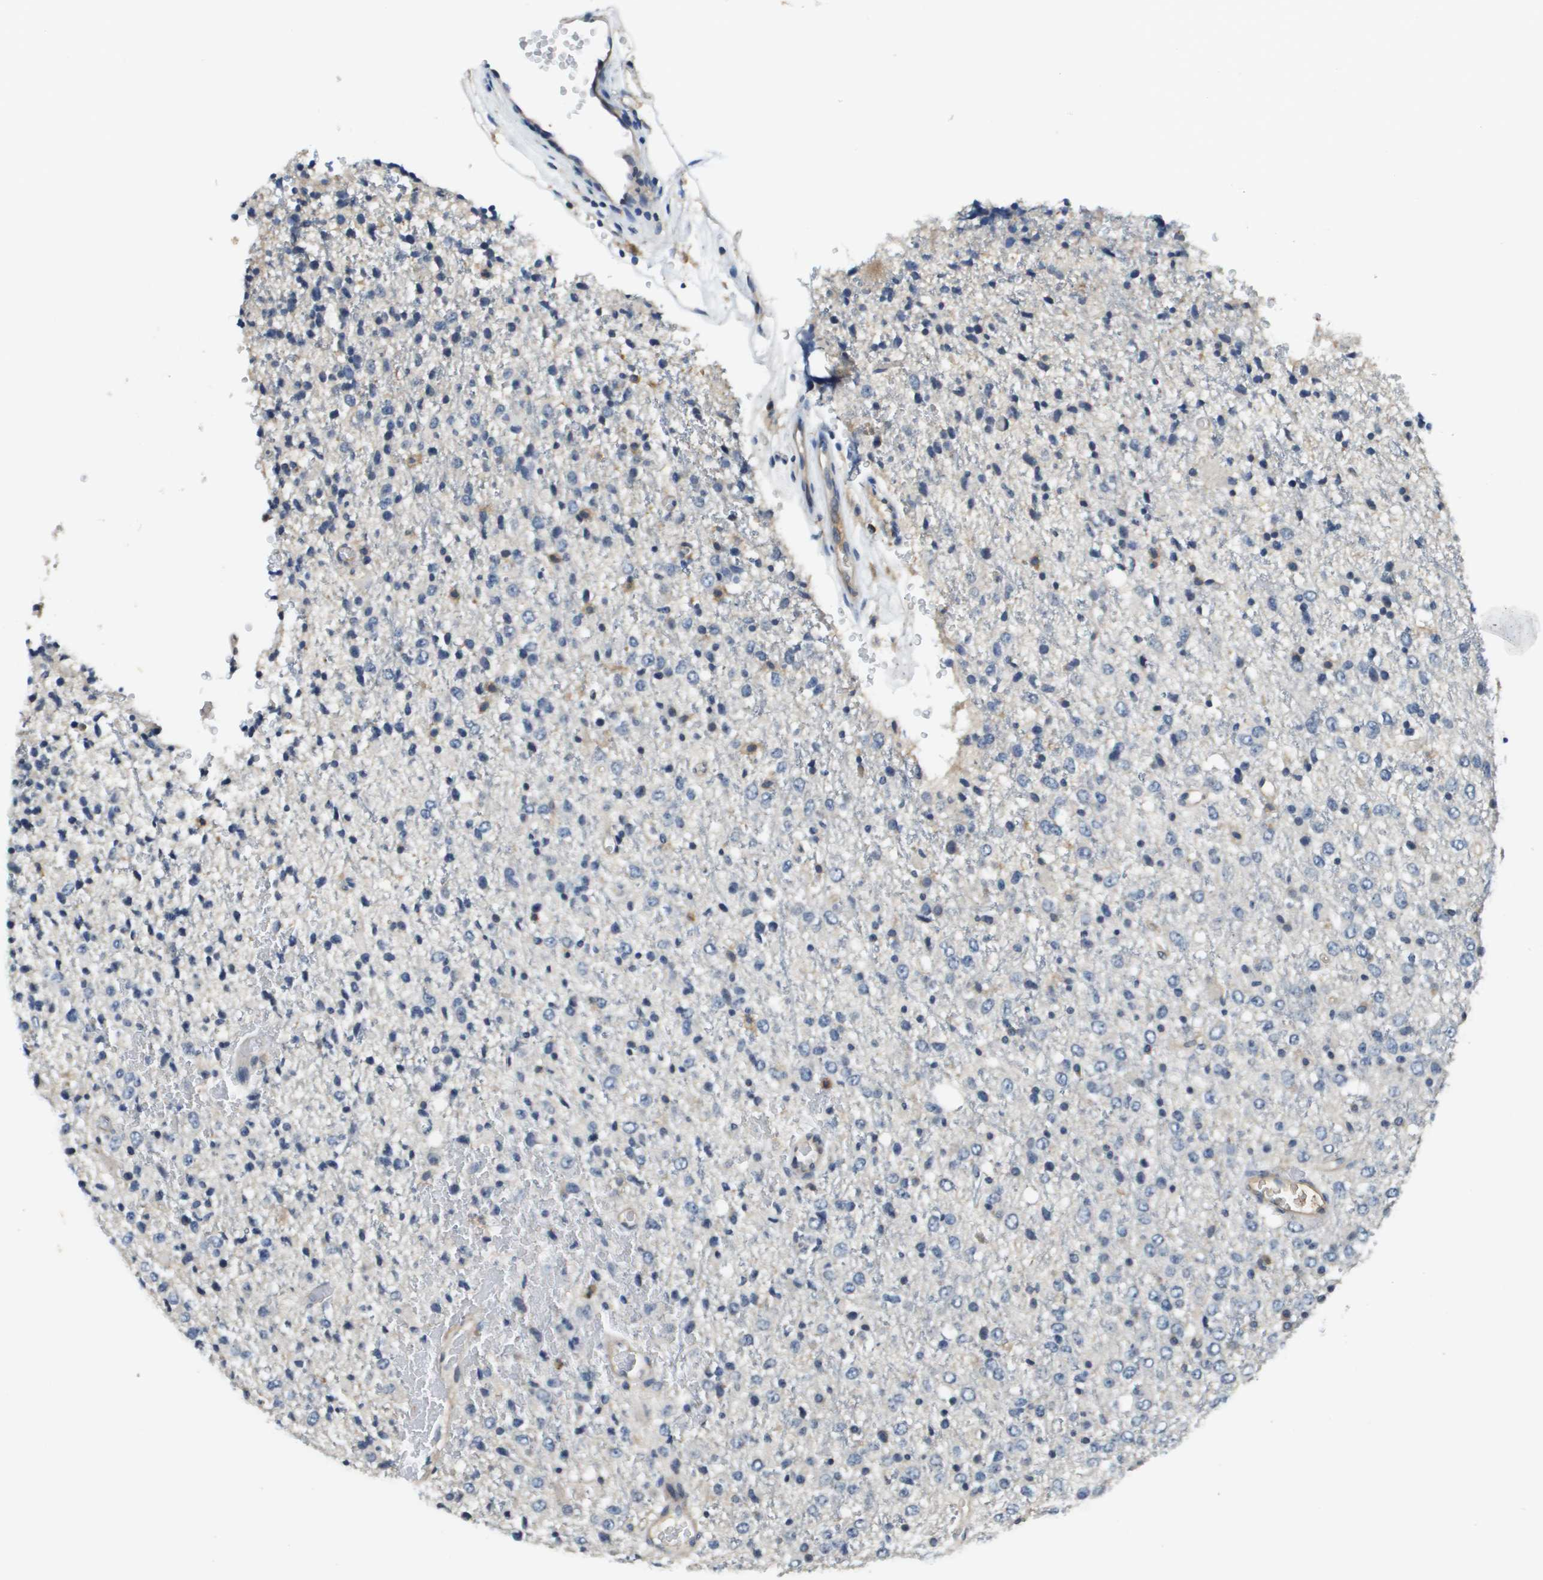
{"staining": {"intensity": "negative", "quantity": "none", "location": "none"}, "tissue": "glioma", "cell_type": "Tumor cells", "image_type": "cancer", "snomed": [{"axis": "morphology", "description": "Glioma, malignant, High grade"}, {"axis": "topography", "description": "pancreas cauda"}], "caption": "Immunohistochemistry (IHC) micrograph of malignant glioma (high-grade) stained for a protein (brown), which displays no positivity in tumor cells.", "gene": "SLC16A3", "patient": {"sex": "male", "age": 60}}